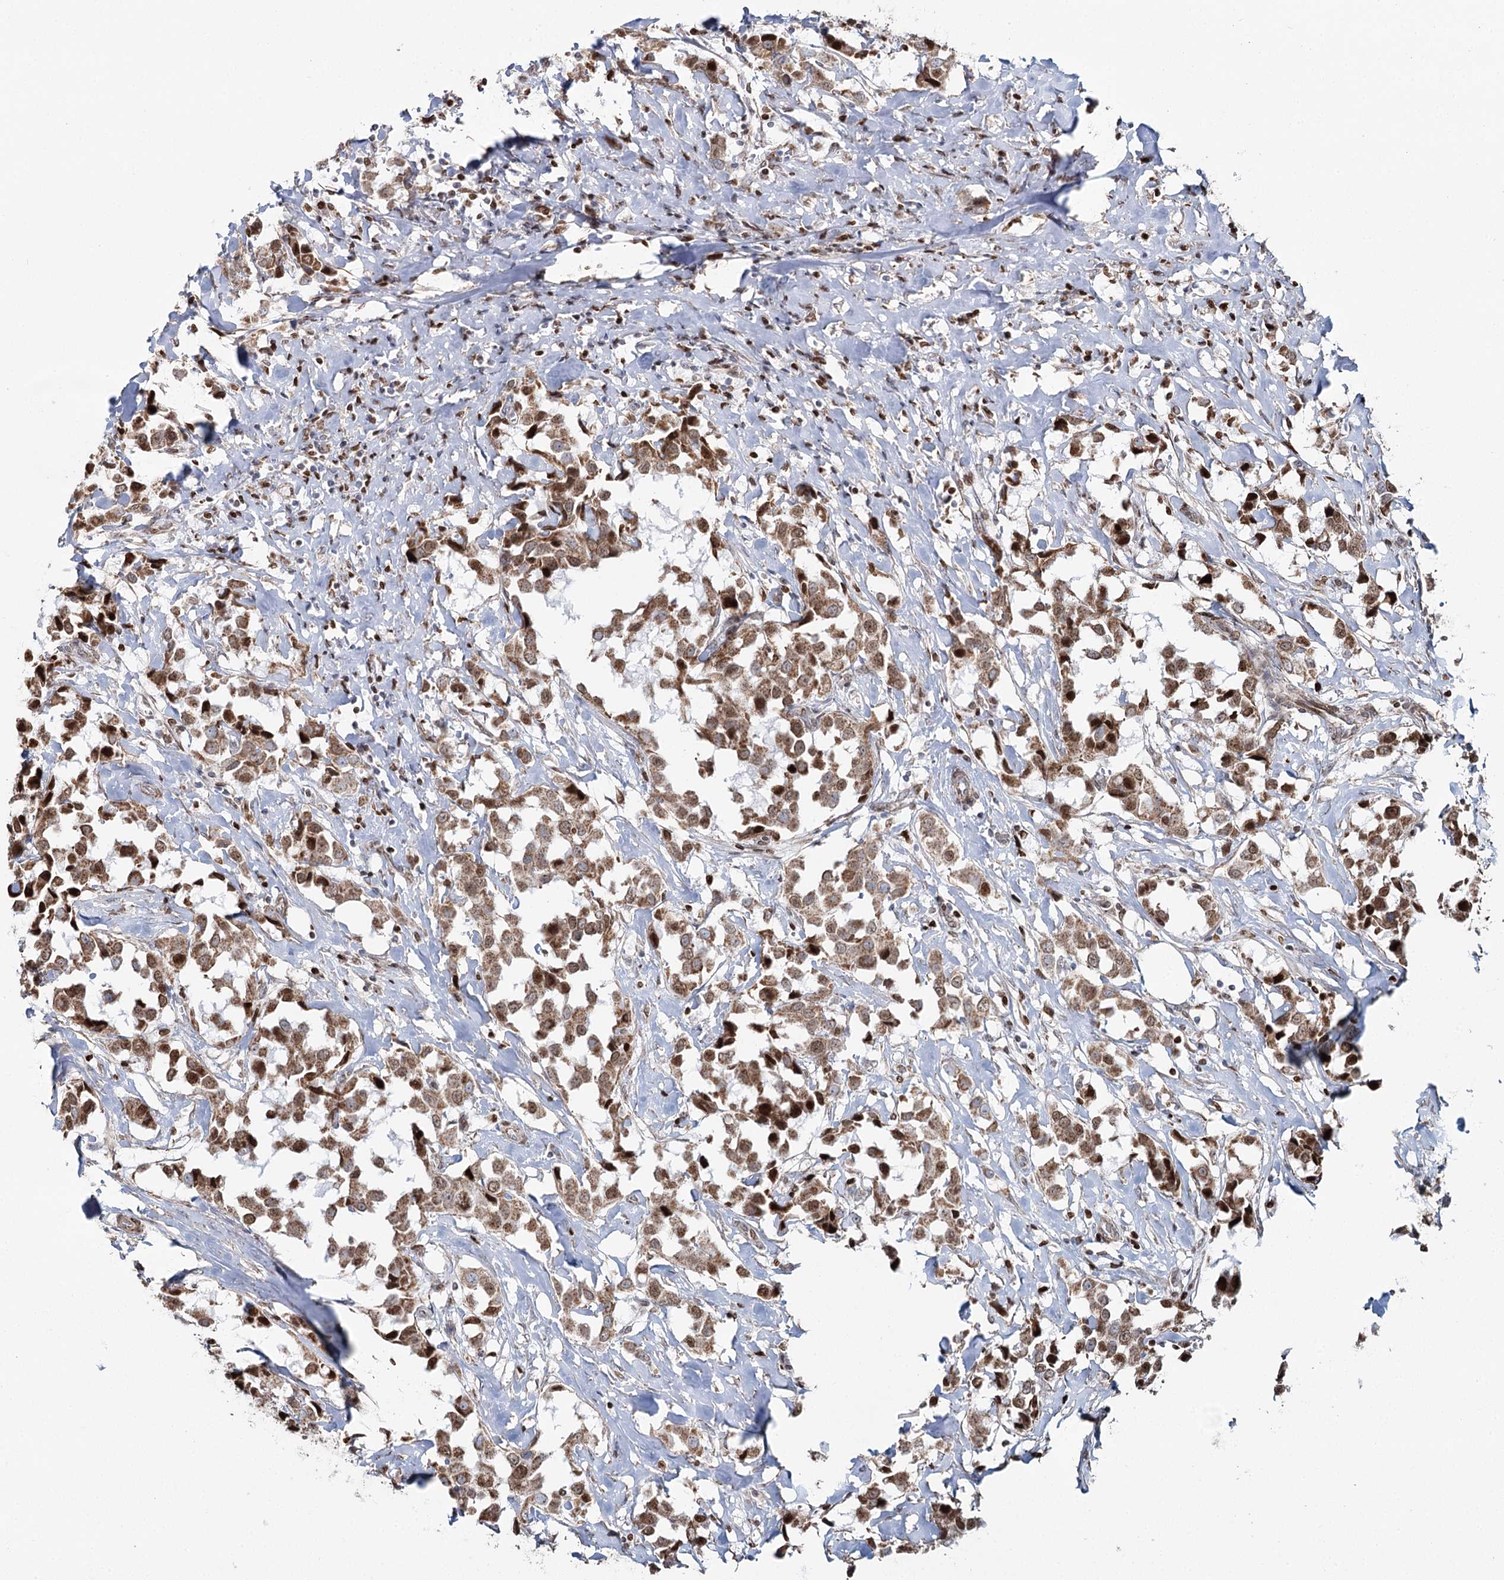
{"staining": {"intensity": "moderate", "quantity": ">75%", "location": "cytoplasmic/membranous,nuclear"}, "tissue": "breast cancer", "cell_type": "Tumor cells", "image_type": "cancer", "snomed": [{"axis": "morphology", "description": "Duct carcinoma"}, {"axis": "topography", "description": "Breast"}], "caption": "About >75% of tumor cells in human breast invasive ductal carcinoma show moderate cytoplasmic/membranous and nuclear protein positivity as visualized by brown immunohistochemical staining.", "gene": "PDHX", "patient": {"sex": "female", "age": 80}}